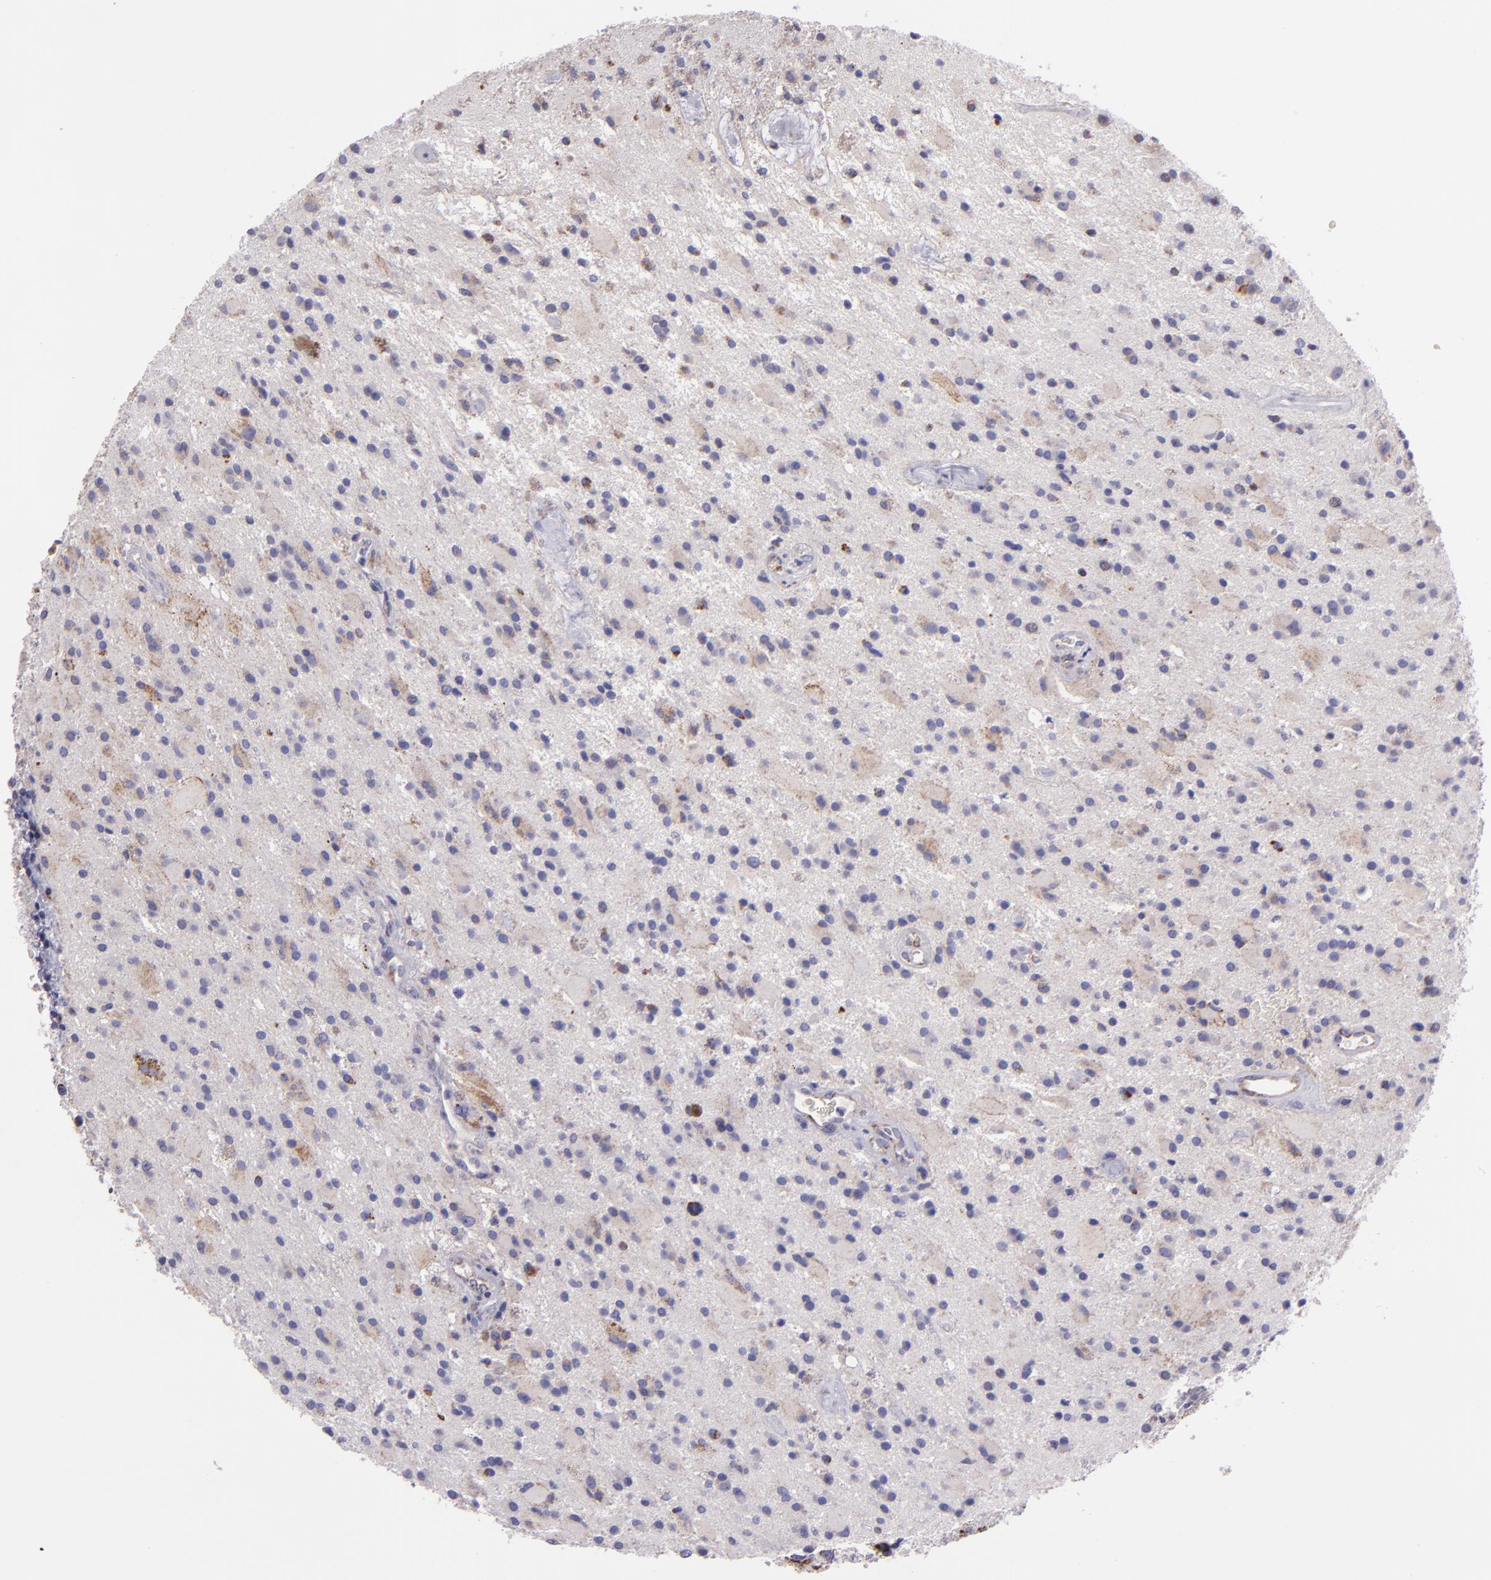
{"staining": {"intensity": "weak", "quantity": "<25%", "location": "cytoplasmic/membranous"}, "tissue": "glioma", "cell_type": "Tumor cells", "image_type": "cancer", "snomed": [{"axis": "morphology", "description": "Glioma, malignant, Low grade"}, {"axis": "topography", "description": "Brain"}], "caption": "Tumor cells are negative for protein expression in human glioma. The staining is performed using DAB brown chromogen with nuclei counter-stained in using hematoxylin.", "gene": "HSPD1", "patient": {"sex": "male", "age": 58}}